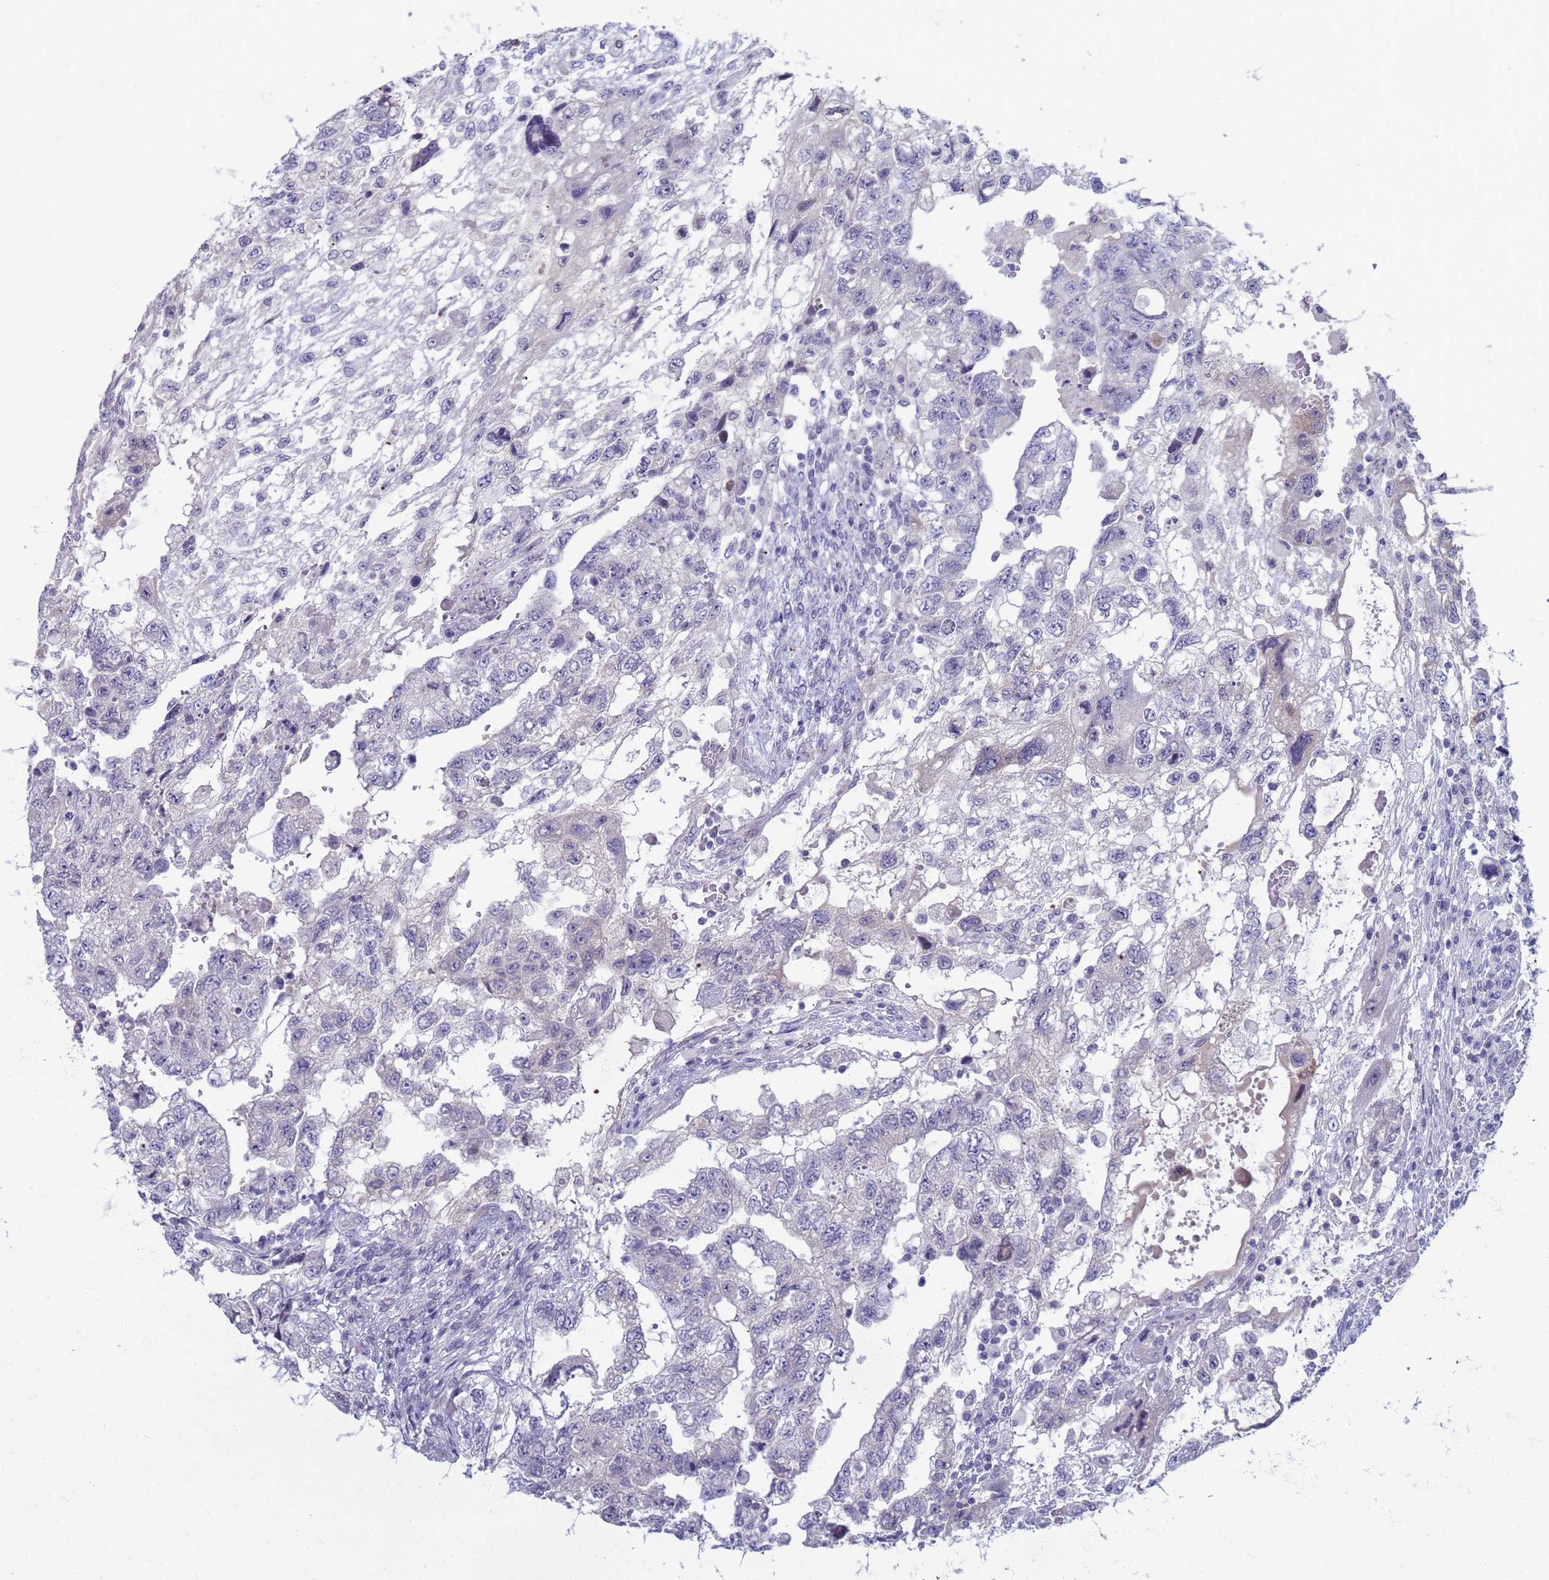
{"staining": {"intensity": "negative", "quantity": "none", "location": "none"}, "tissue": "testis cancer", "cell_type": "Tumor cells", "image_type": "cancer", "snomed": [{"axis": "morphology", "description": "Carcinoma, Embryonal, NOS"}, {"axis": "topography", "description": "Testis"}], "caption": "Human testis cancer stained for a protein using immunohistochemistry (IHC) reveals no expression in tumor cells.", "gene": "CLCA2", "patient": {"sex": "male", "age": 36}}